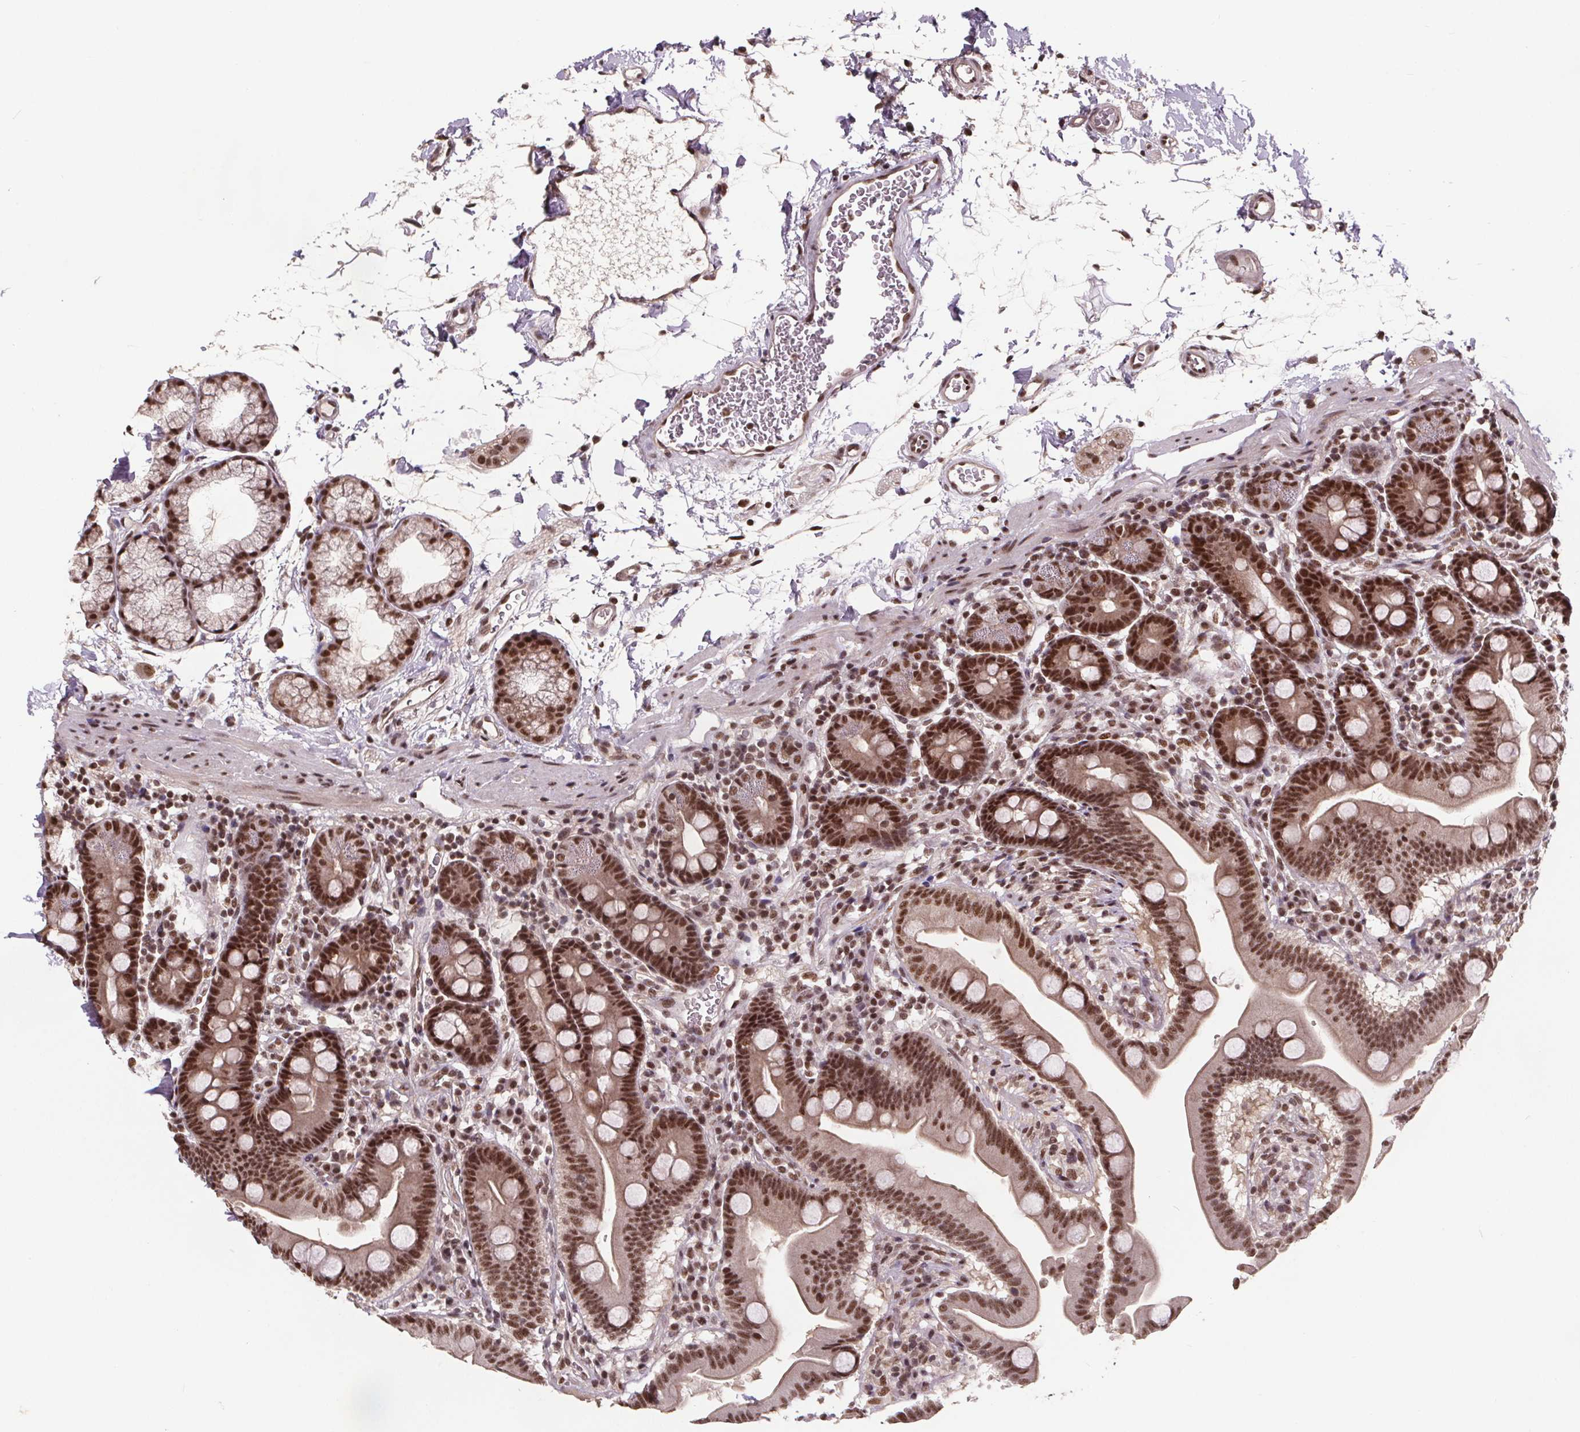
{"staining": {"intensity": "moderate", "quantity": ">75%", "location": "nuclear"}, "tissue": "duodenum", "cell_type": "Glandular cells", "image_type": "normal", "snomed": [{"axis": "morphology", "description": "Normal tissue, NOS"}, {"axis": "topography", "description": "Pancreas"}, {"axis": "topography", "description": "Duodenum"}], "caption": "An IHC photomicrograph of unremarkable tissue is shown. Protein staining in brown labels moderate nuclear positivity in duodenum within glandular cells.", "gene": "JARID2", "patient": {"sex": "male", "age": 59}}